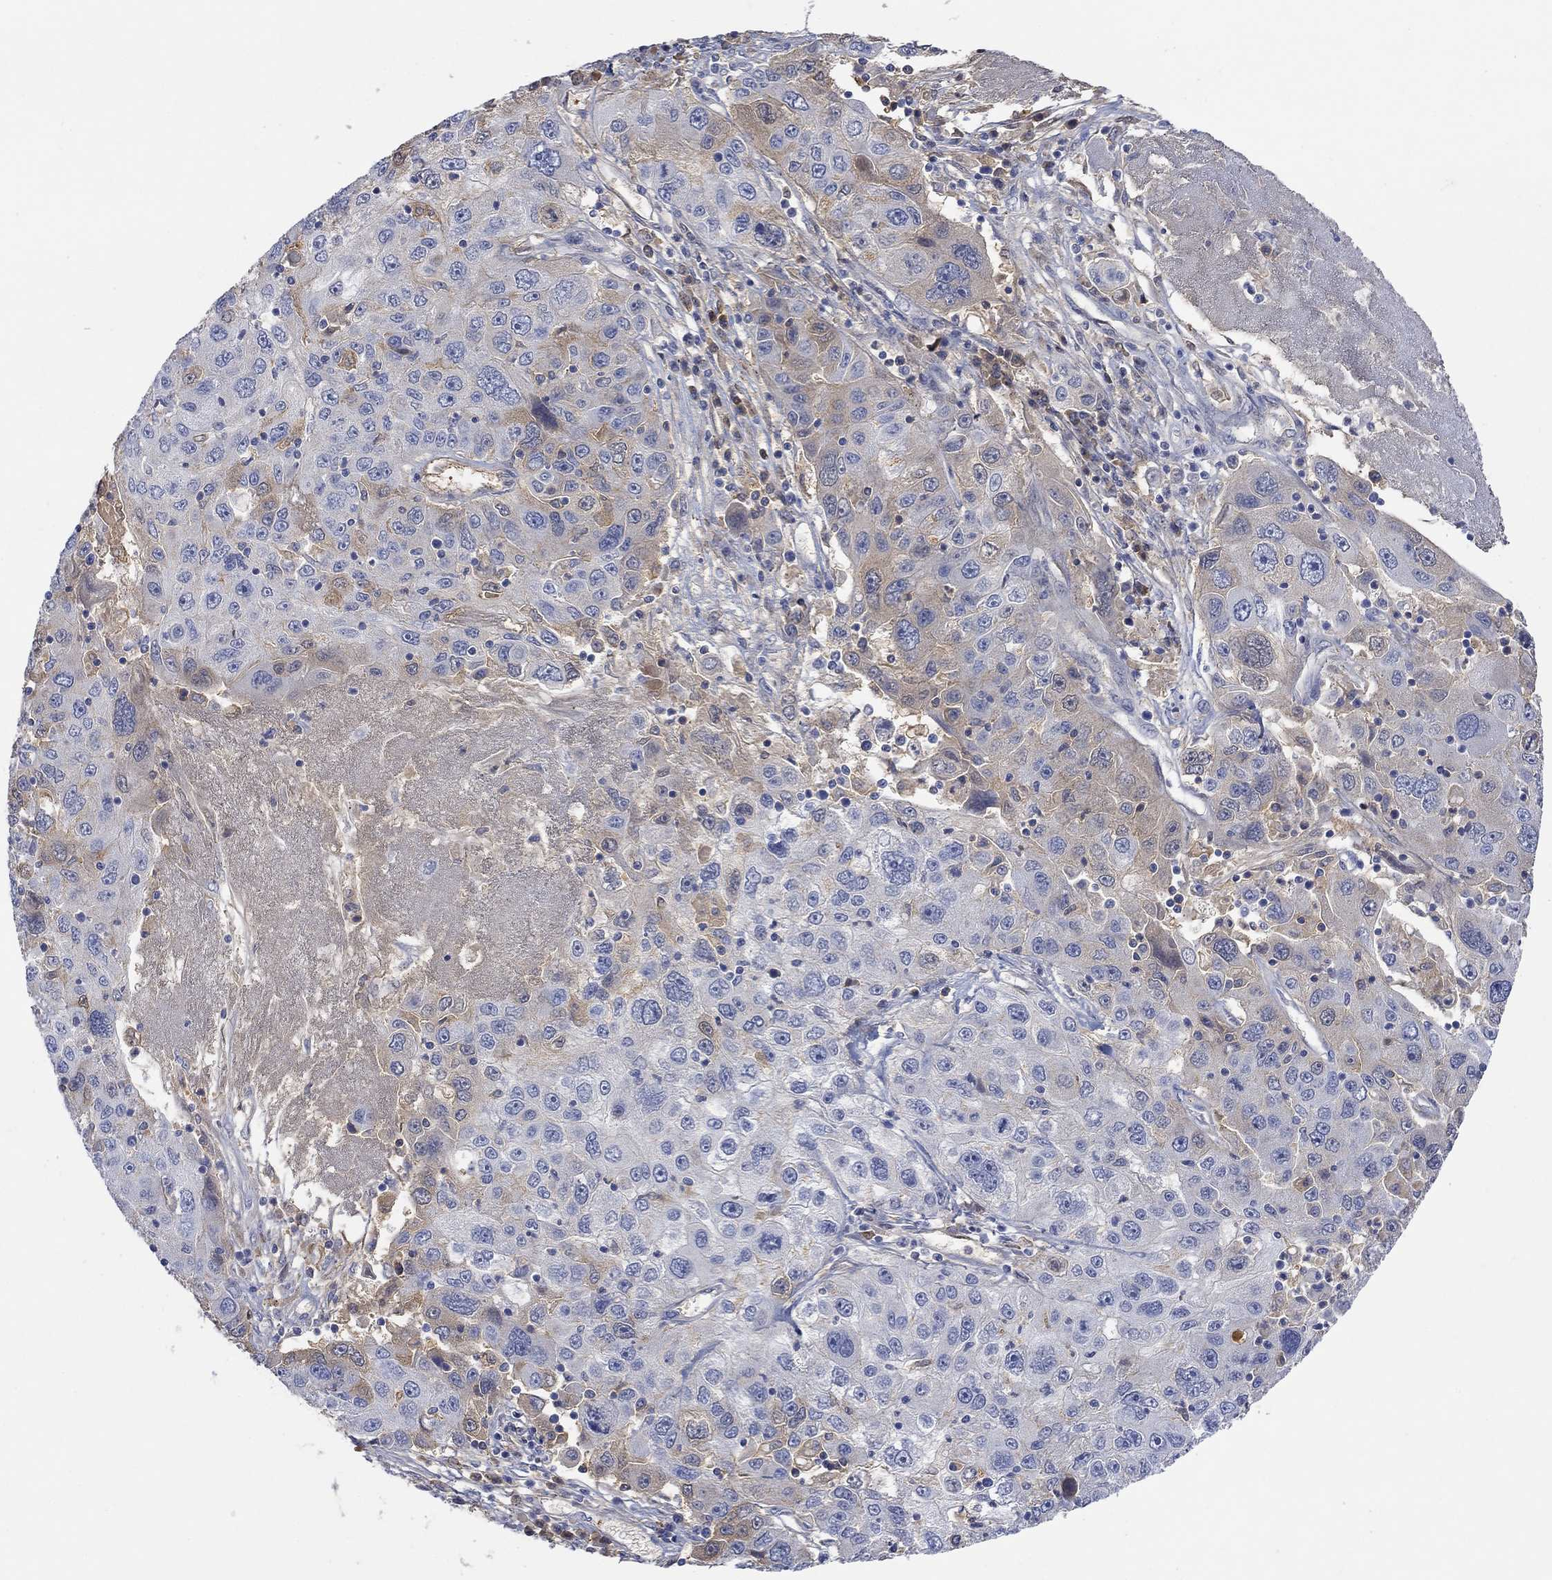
{"staining": {"intensity": "moderate", "quantity": "<25%", "location": "cytoplasmic/membranous"}, "tissue": "stomach cancer", "cell_type": "Tumor cells", "image_type": "cancer", "snomed": [{"axis": "morphology", "description": "Adenocarcinoma, NOS"}, {"axis": "topography", "description": "Stomach"}], "caption": "Adenocarcinoma (stomach) stained with a protein marker reveals moderate staining in tumor cells.", "gene": "MSTN", "patient": {"sex": "male", "age": 56}}